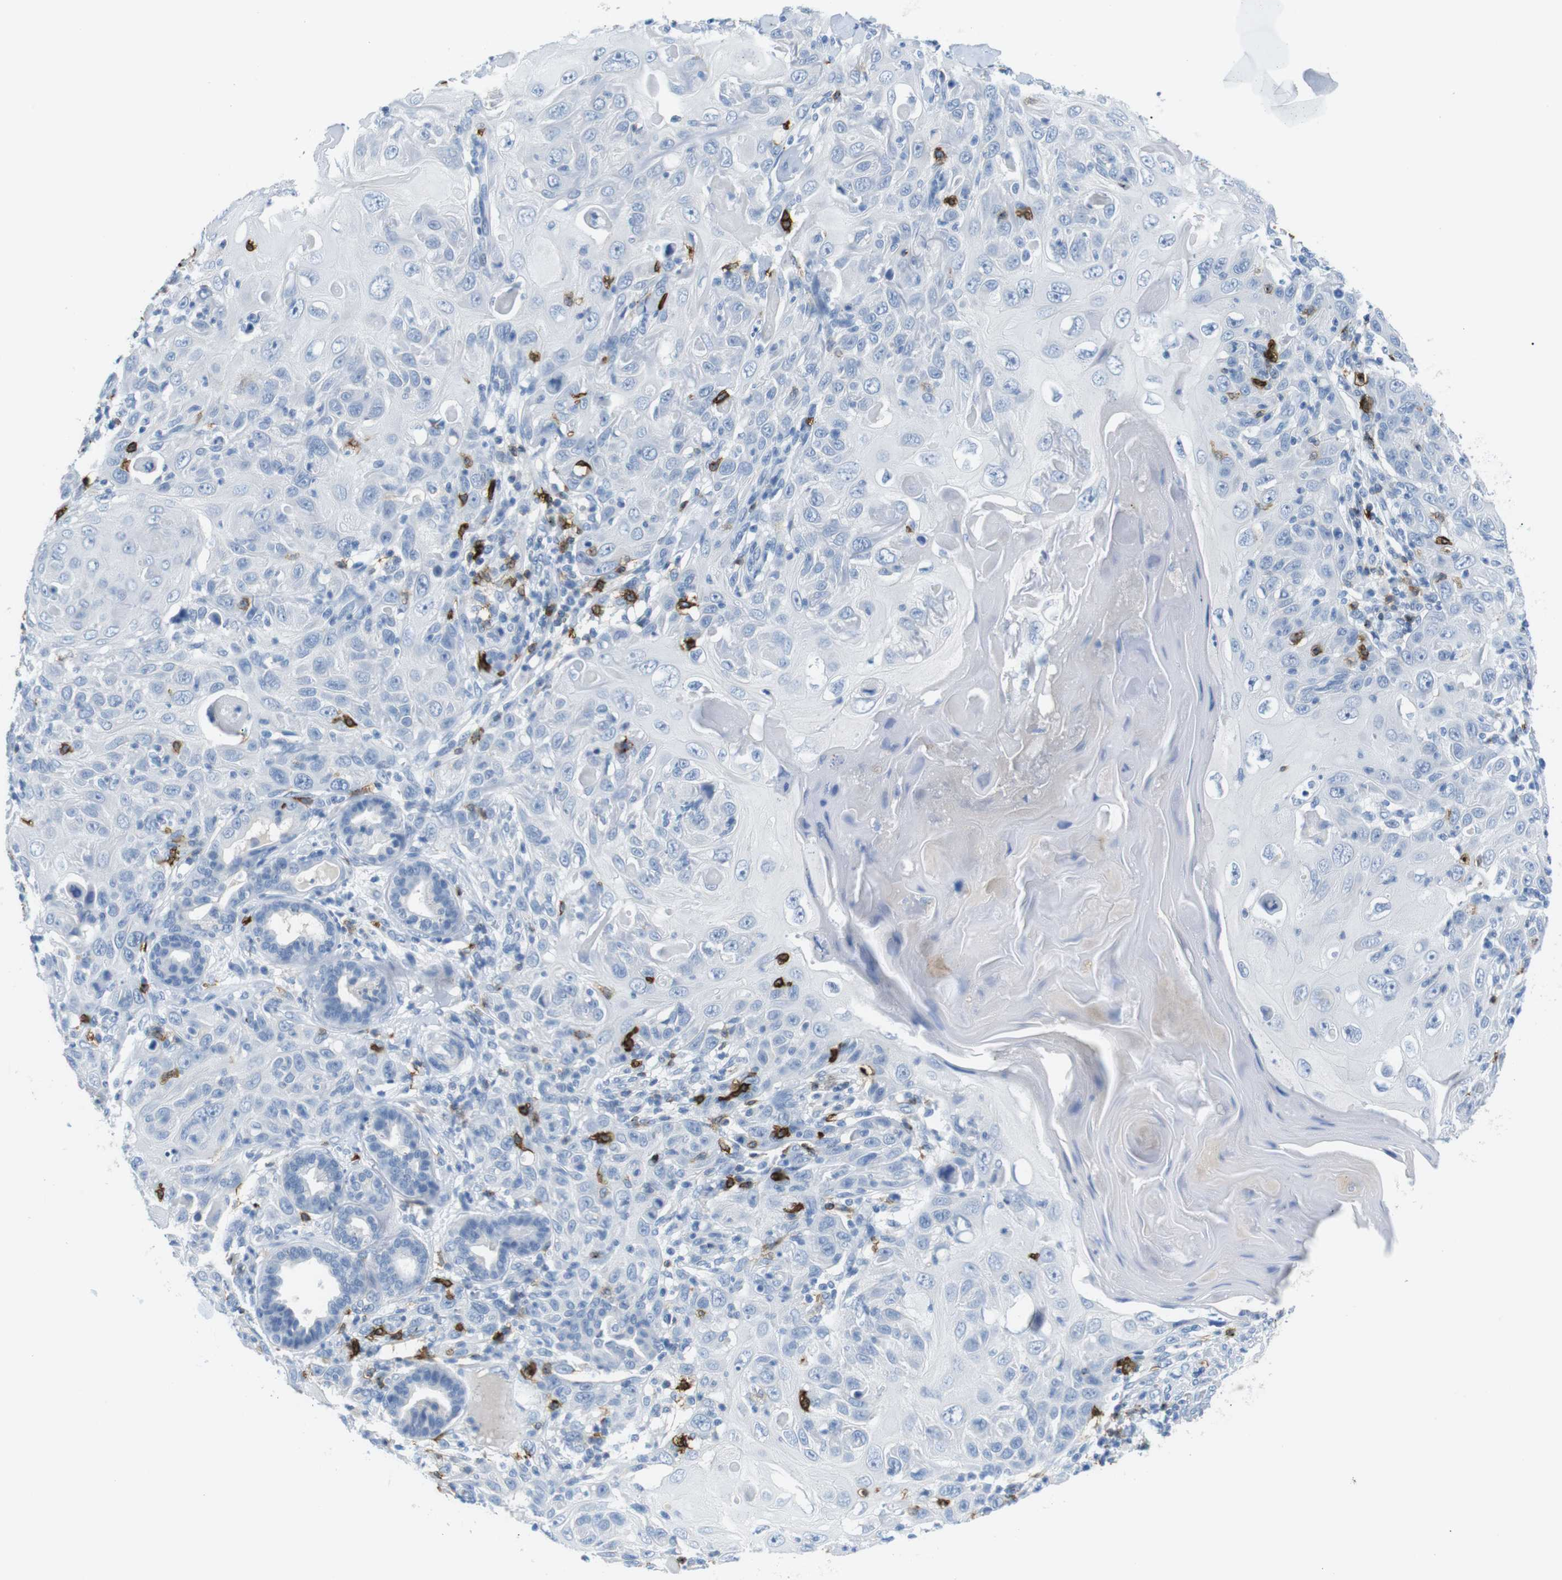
{"staining": {"intensity": "negative", "quantity": "none", "location": "none"}, "tissue": "skin cancer", "cell_type": "Tumor cells", "image_type": "cancer", "snomed": [{"axis": "morphology", "description": "Squamous cell carcinoma, NOS"}, {"axis": "topography", "description": "Skin"}], "caption": "DAB (3,3'-diaminobenzidine) immunohistochemical staining of squamous cell carcinoma (skin) shows no significant staining in tumor cells.", "gene": "TNFRSF4", "patient": {"sex": "female", "age": 88}}